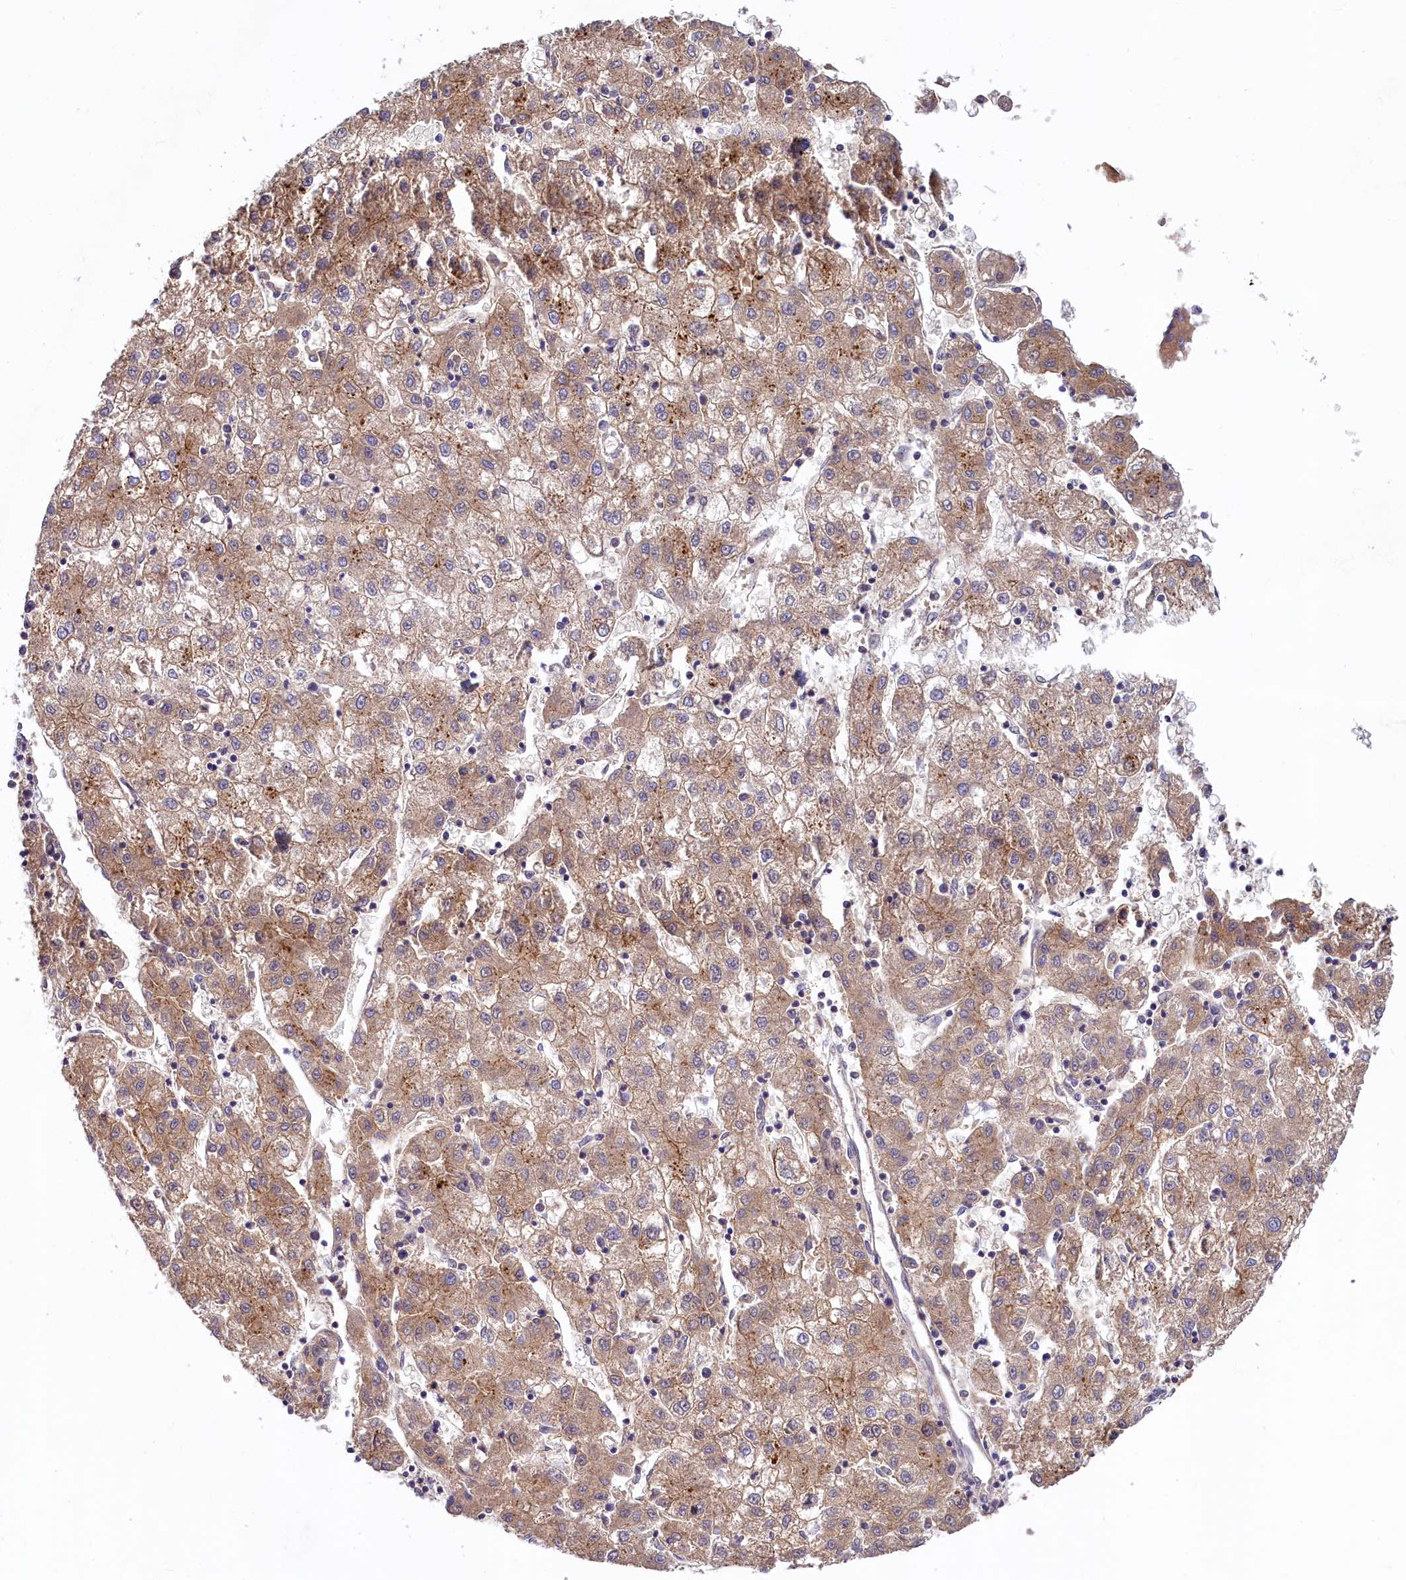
{"staining": {"intensity": "weak", "quantity": ">75%", "location": "cytoplasmic/membranous"}, "tissue": "liver cancer", "cell_type": "Tumor cells", "image_type": "cancer", "snomed": [{"axis": "morphology", "description": "Carcinoma, Hepatocellular, NOS"}, {"axis": "topography", "description": "Liver"}], "caption": "Immunohistochemical staining of hepatocellular carcinoma (liver) shows low levels of weak cytoplasmic/membranous protein expression in approximately >75% of tumor cells.", "gene": "HPS6", "patient": {"sex": "male", "age": 72}}